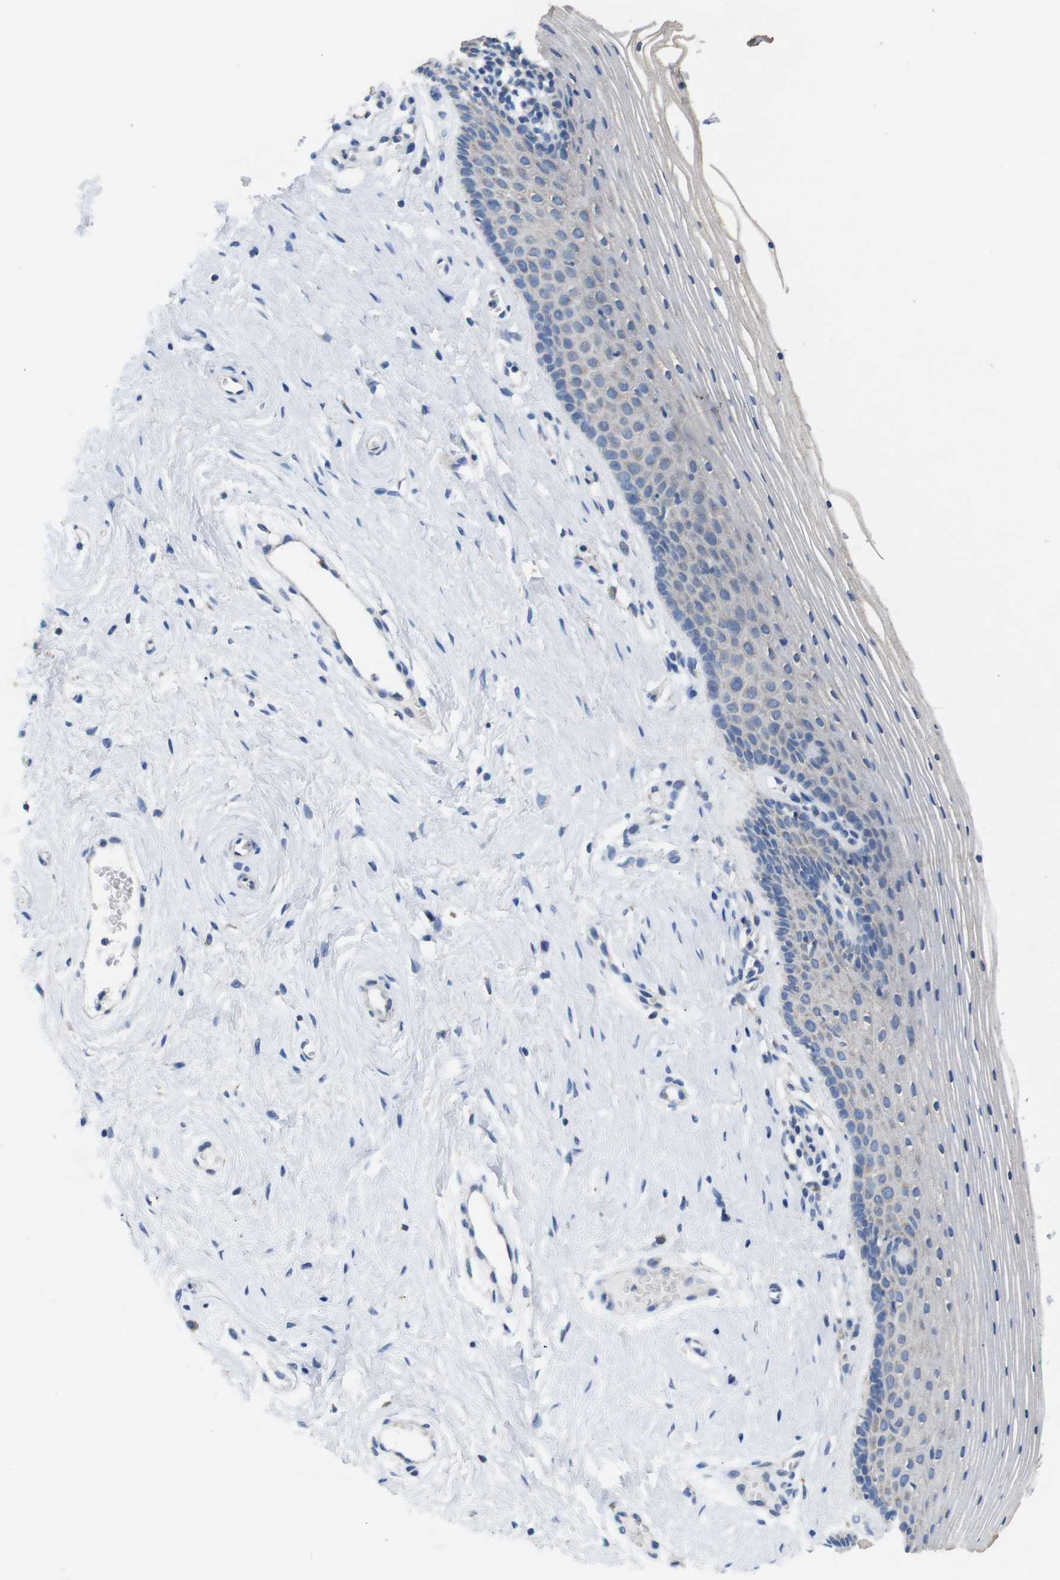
{"staining": {"intensity": "negative", "quantity": "none", "location": "none"}, "tissue": "vagina", "cell_type": "Squamous epithelial cells", "image_type": "normal", "snomed": [{"axis": "morphology", "description": "Normal tissue, NOS"}, {"axis": "topography", "description": "Vagina"}], "caption": "DAB immunohistochemical staining of benign human vagina exhibits no significant positivity in squamous epithelial cells.", "gene": "F2RL1", "patient": {"sex": "female", "age": 32}}